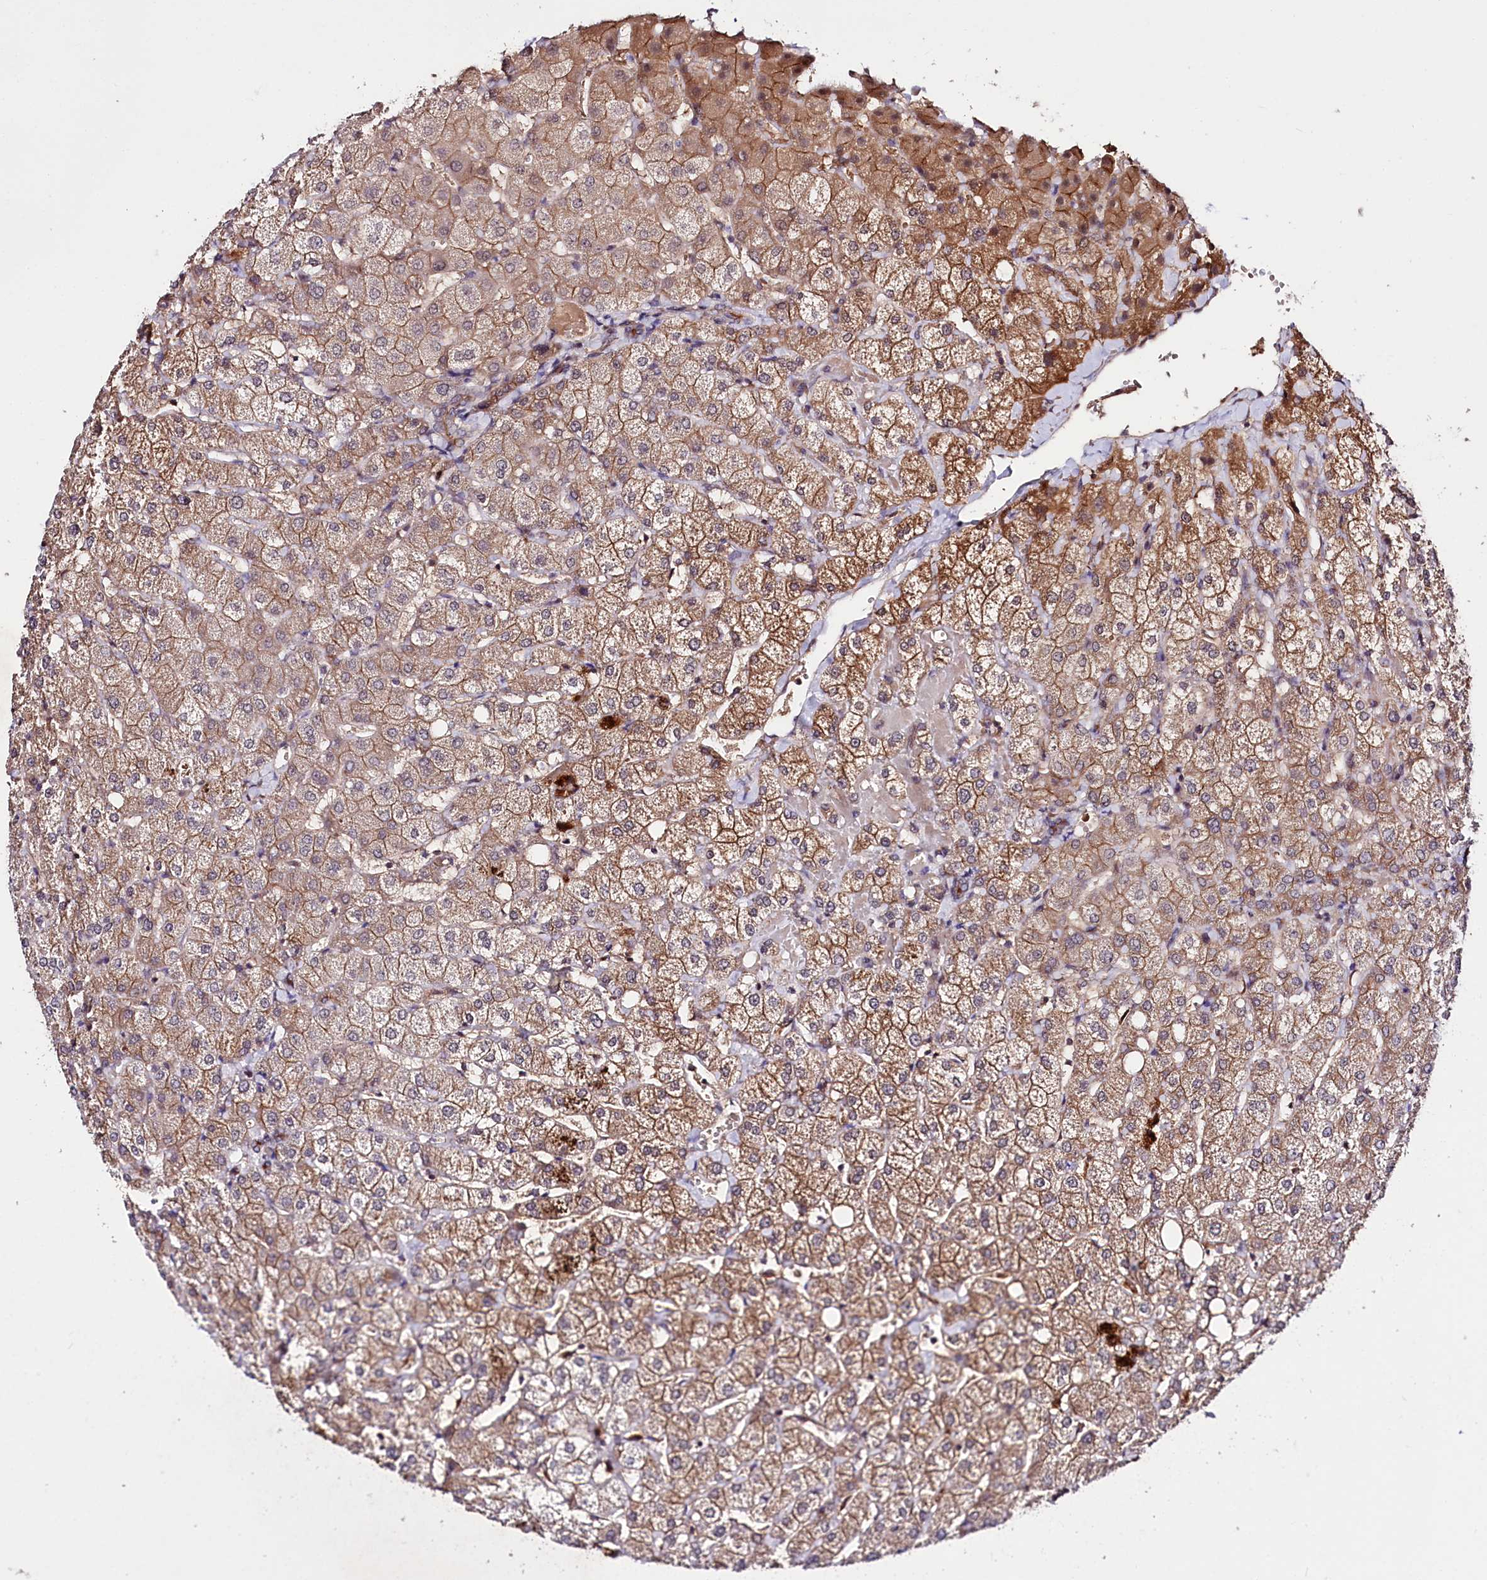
{"staining": {"intensity": "moderate", "quantity": ">75%", "location": "cytoplasmic/membranous"}, "tissue": "liver", "cell_type": "Cholangiocytes", "image_type": "normal", "snomed": [{"axis": "morphology", "description": "Normal tissue, NOS"}, {"axis": "topography", "description": "Liver"}], "caption": "Moderate cytoplasmic/membranous staining is present in about >75% of cholangiocytes in normal liver.", "gene": "TAFAZZIN", "patient": {"sex": "female", "age": 54}}